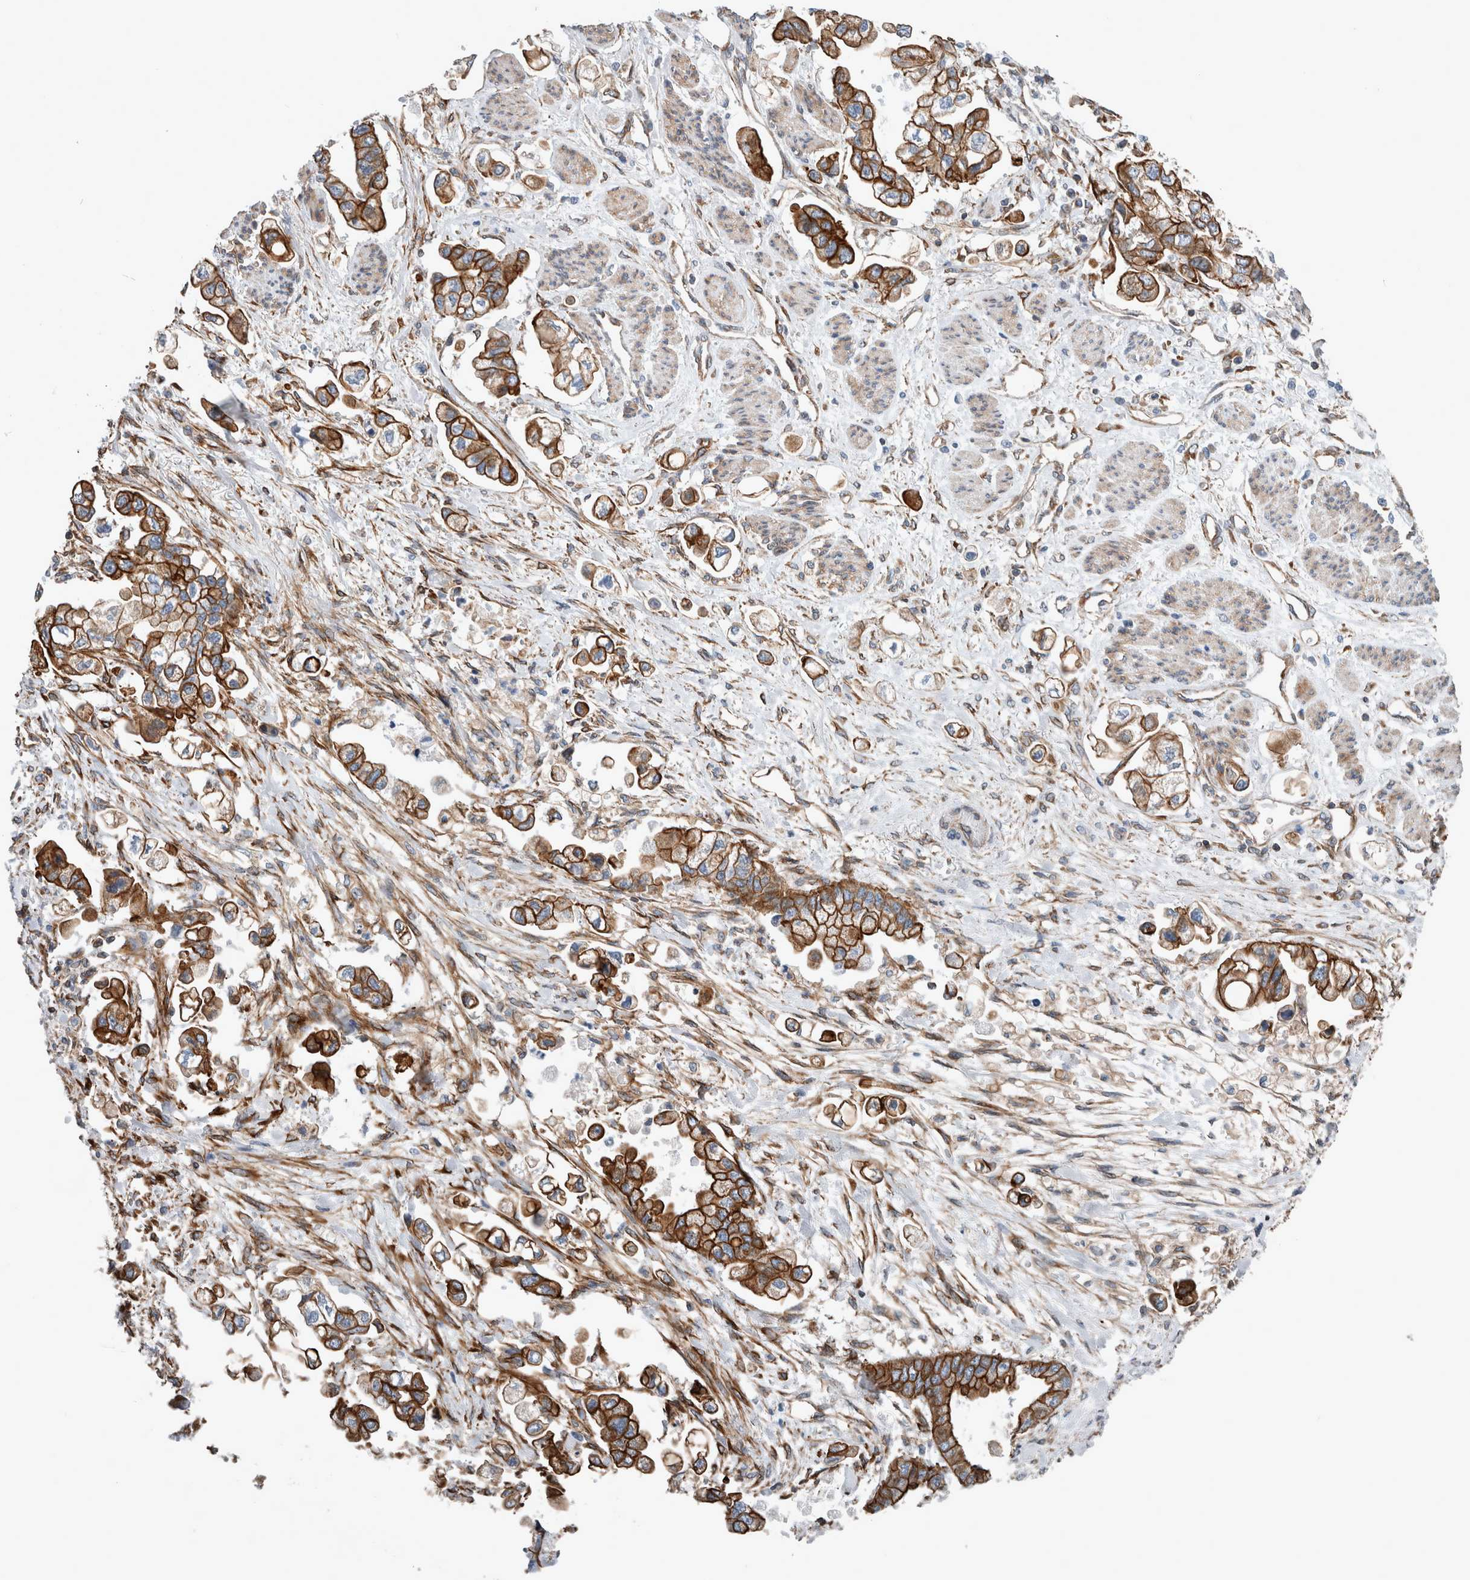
{"staining": {"intensity": "strong", "quantity": ">75%", "location": "cytoplasmic/membranous"}, "tissue": "stomach cancer", "cell_type": "Tumor cells", "image_type": "cancer", "snomed": [{"axis": "morphology", "description": "Adenocarcinoma, NOS"}, {"axis": "topography", "description": "Stomach"}], "caption": "The image displays a brown stain indicating the presence of a protein in the cytoplasmic/membranous of tumor cells in stomach cancer (adenocarcinoma).", "gene": "PLEC", "patient": {"sex": "male", "age": 62}}